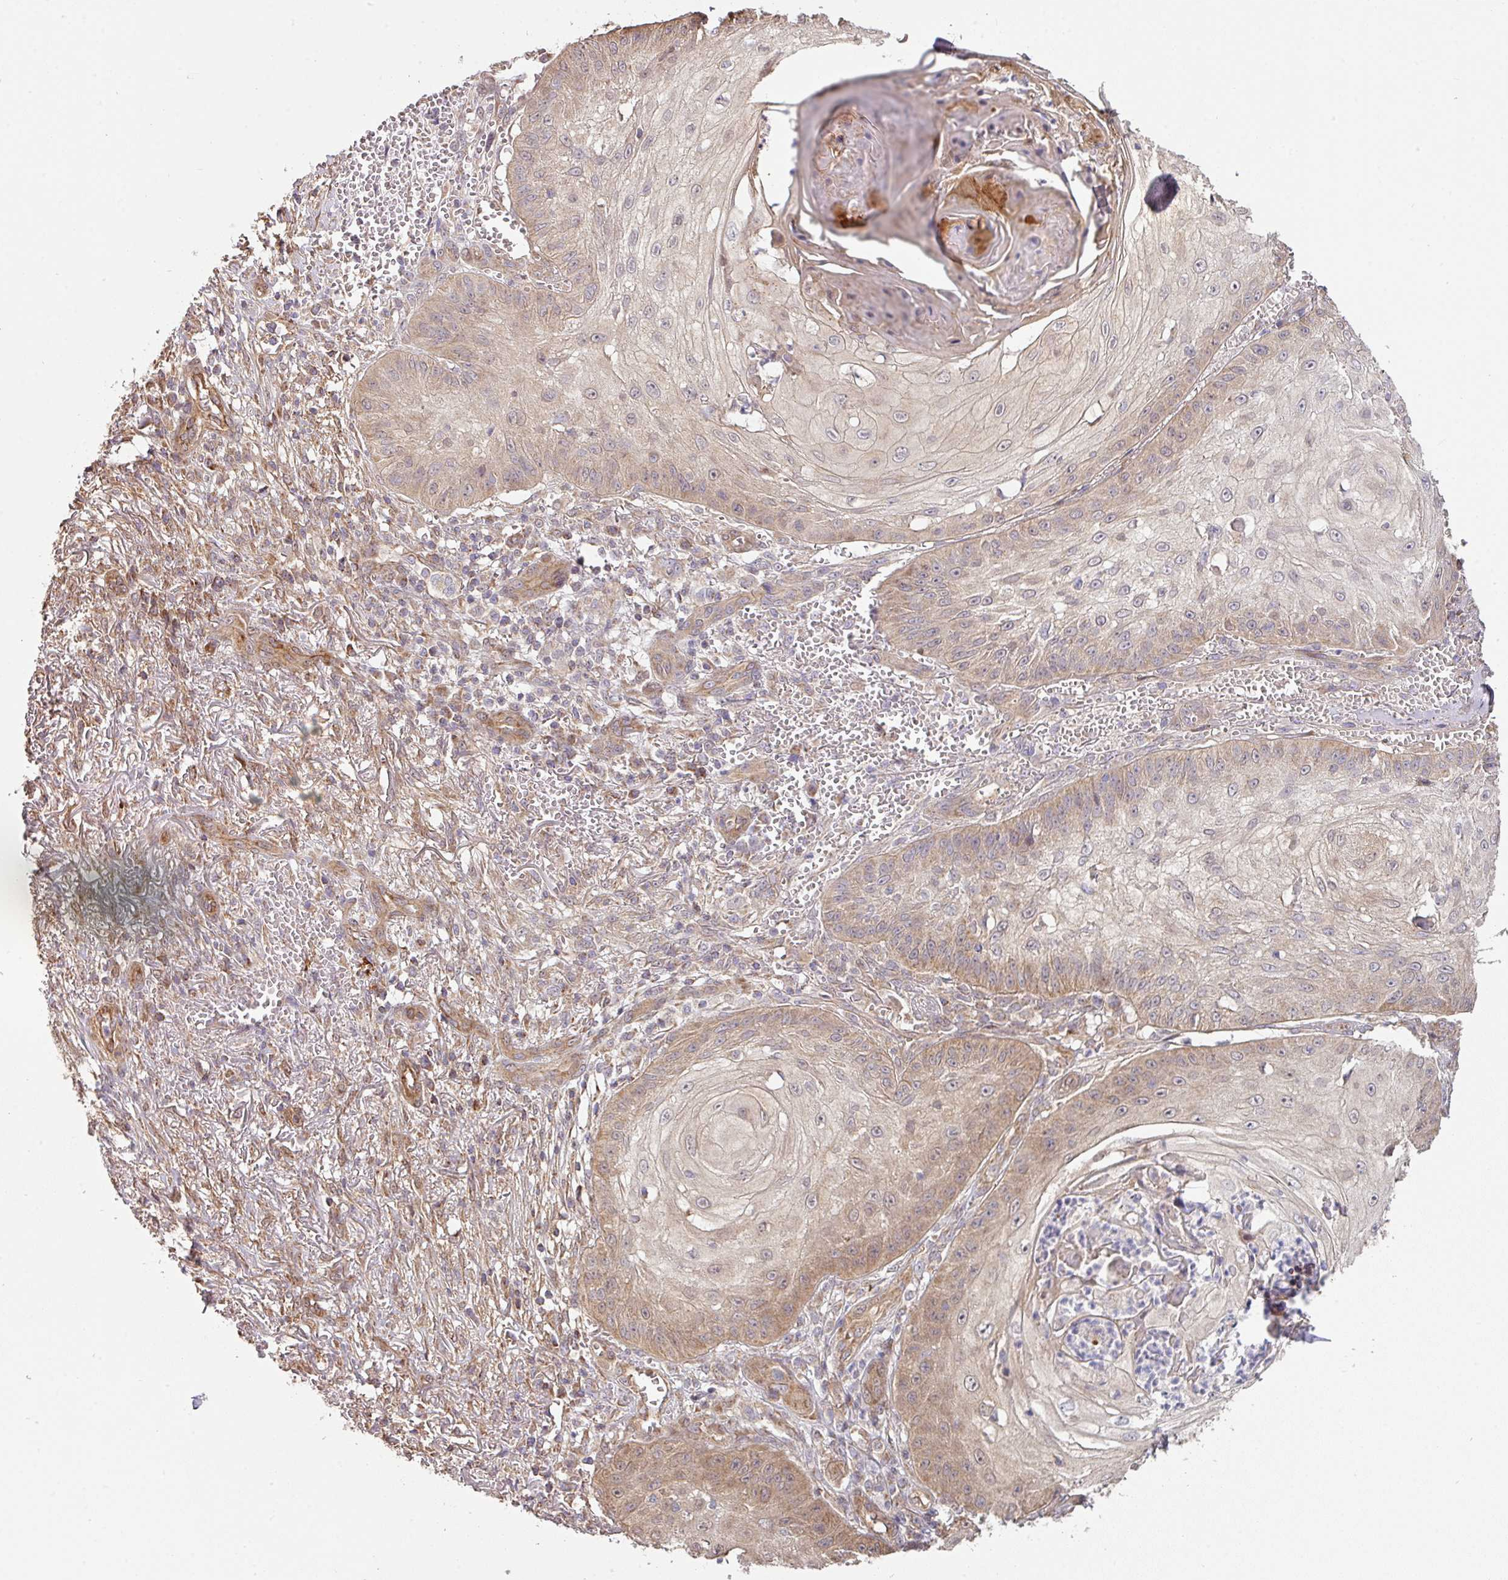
{"staining": {"intensity": "moderate", "quantity": "25%-75%", "location": "cytoplasmic/membranous"}, "tissue": "skin cancer", "cell_type": "Tumor cells", "image_type": "cancer", "snomed": [{"axis": "morphology", "description": "Squamous cell carcinoma, NOS"}, {"axis": "topography", "description": "Skin"}], "caption": "Moderate cytoplasmic/membranous positivity is present in approximately 25%-75% of tumor cells in skin cancer.", "gene": "STK35", "patient": {"sex": "male", "age": 70}}